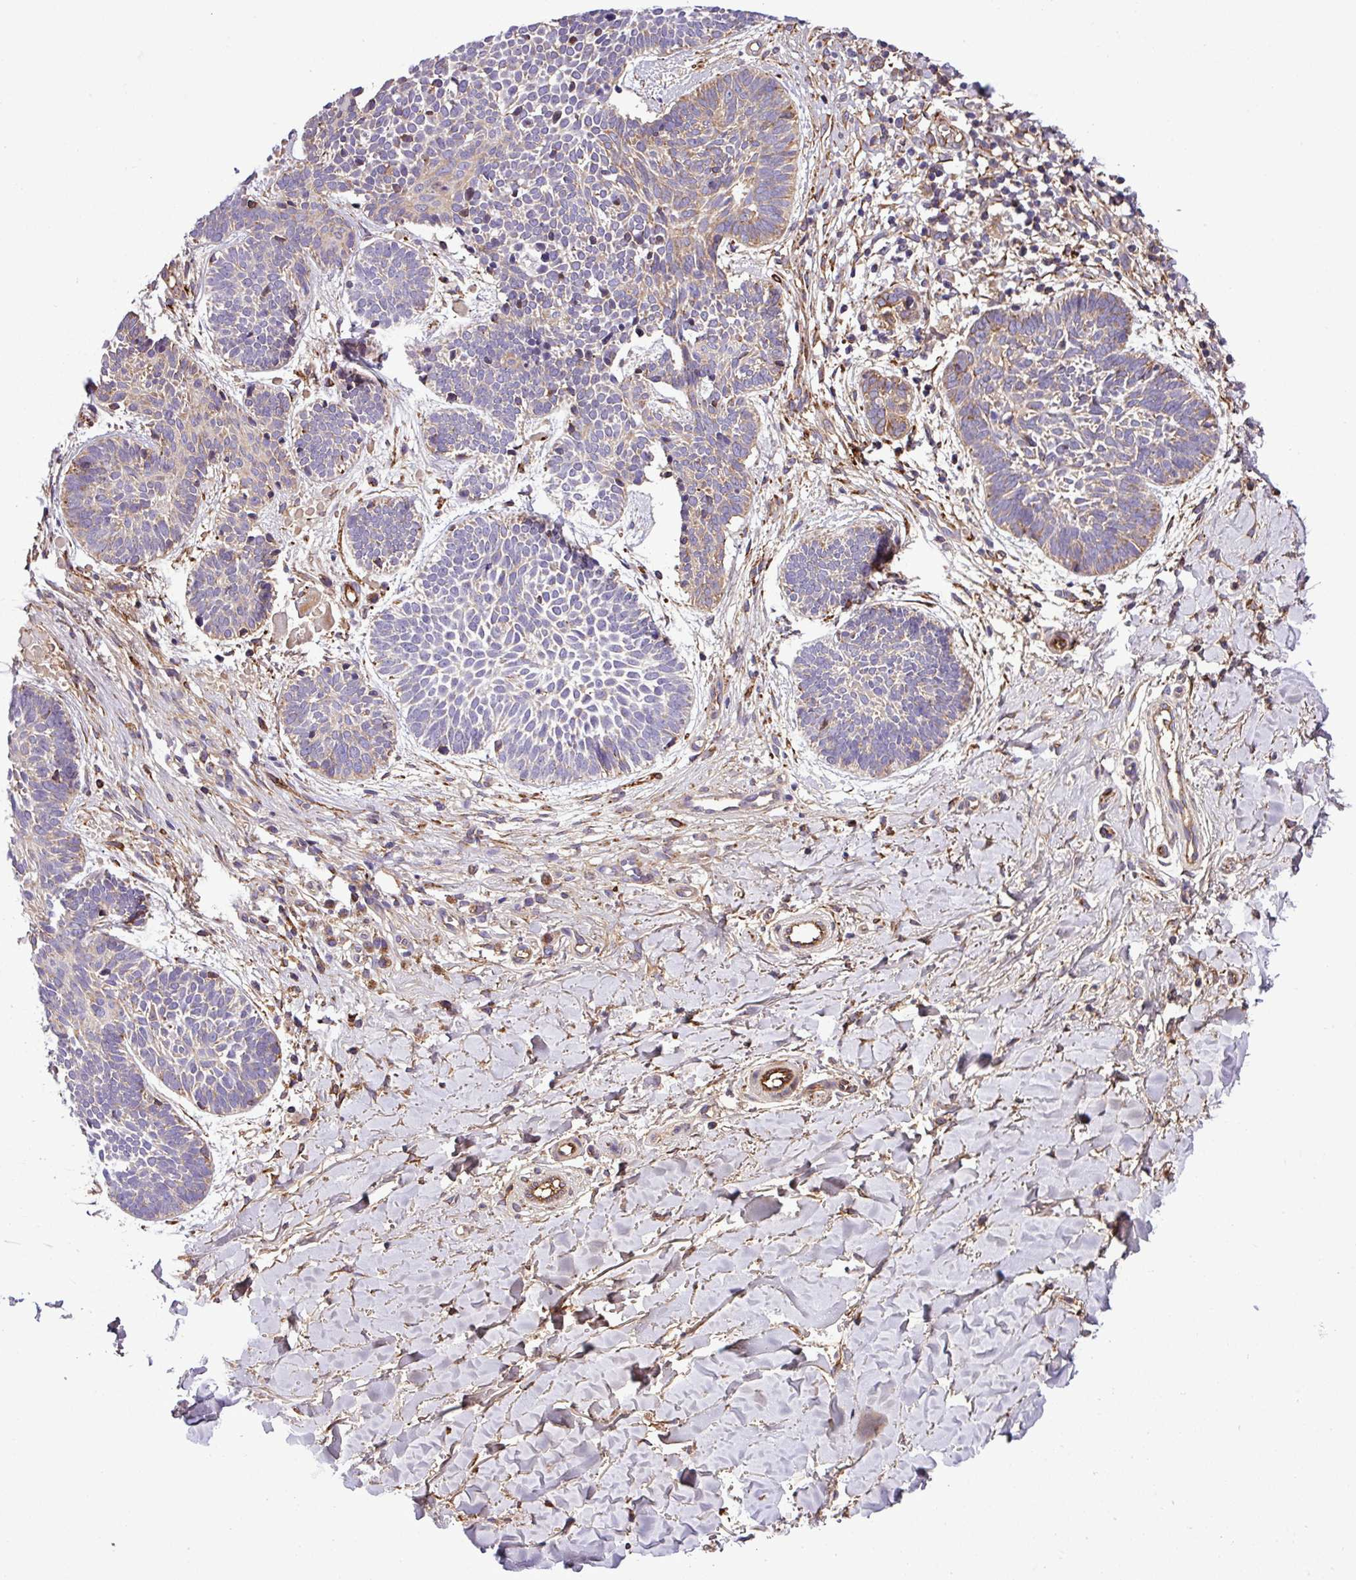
{"staining": {"intensity": "moderate", "quantity": "<25%", "location": "cytoplasmic/membranous"}, "tissue": "skin cancer", "cell_type": "Tumor cells", "image_type": "cancer", "snomed": [{"axis": "morphology", "description": "Basal cell carcinoma"}, {"axis": "topography", "description": "Skin"}], "caption": "Protein analysis of skin basal cell carcinoma tissue reveals moderate cytoplasmic/membranous positivity in approximately <25% of tumor cells.", "gene": "CWH43", "patient": {"sex": "male", "age": 49}}